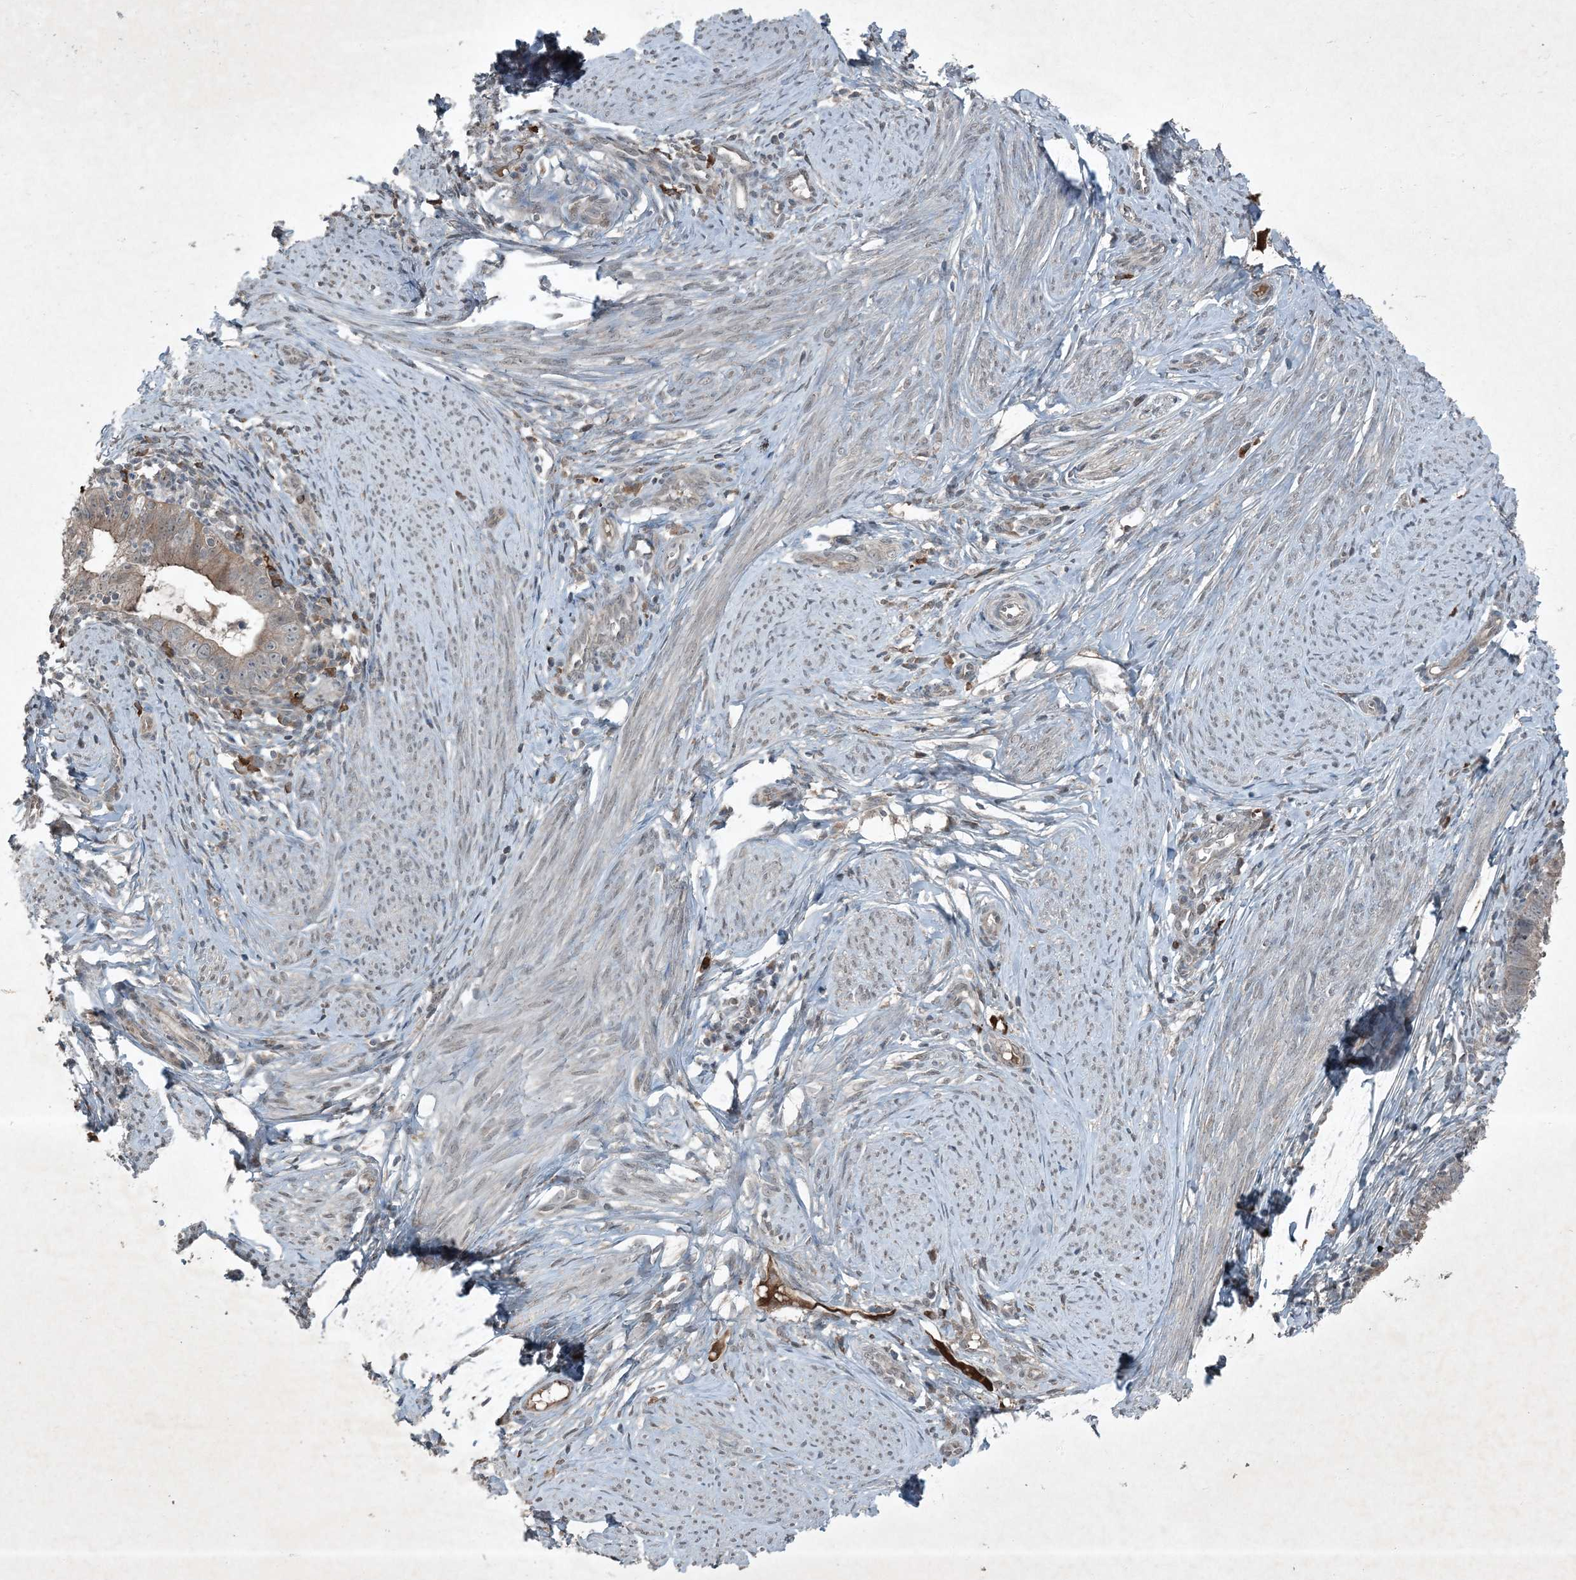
{"staining": {"intensity": "weak", "quantity": "<25%", "location": "cytoplasmic/membranous"}, "tissue": "cervical cancer", "cell_type": "Tumor cells", "image_type": "cancer", "snomed": [{"axis": "morphology", "description": "Adenocarcinoma, NOS"}, {"axis": "topography", "description": "Cervix"}], "caption": "Tumor cells are negative for brown protein staining in adenocarcinoma (cervical).", "gene": "MDN1", "patient": {"sex": "female", "age": 36}}